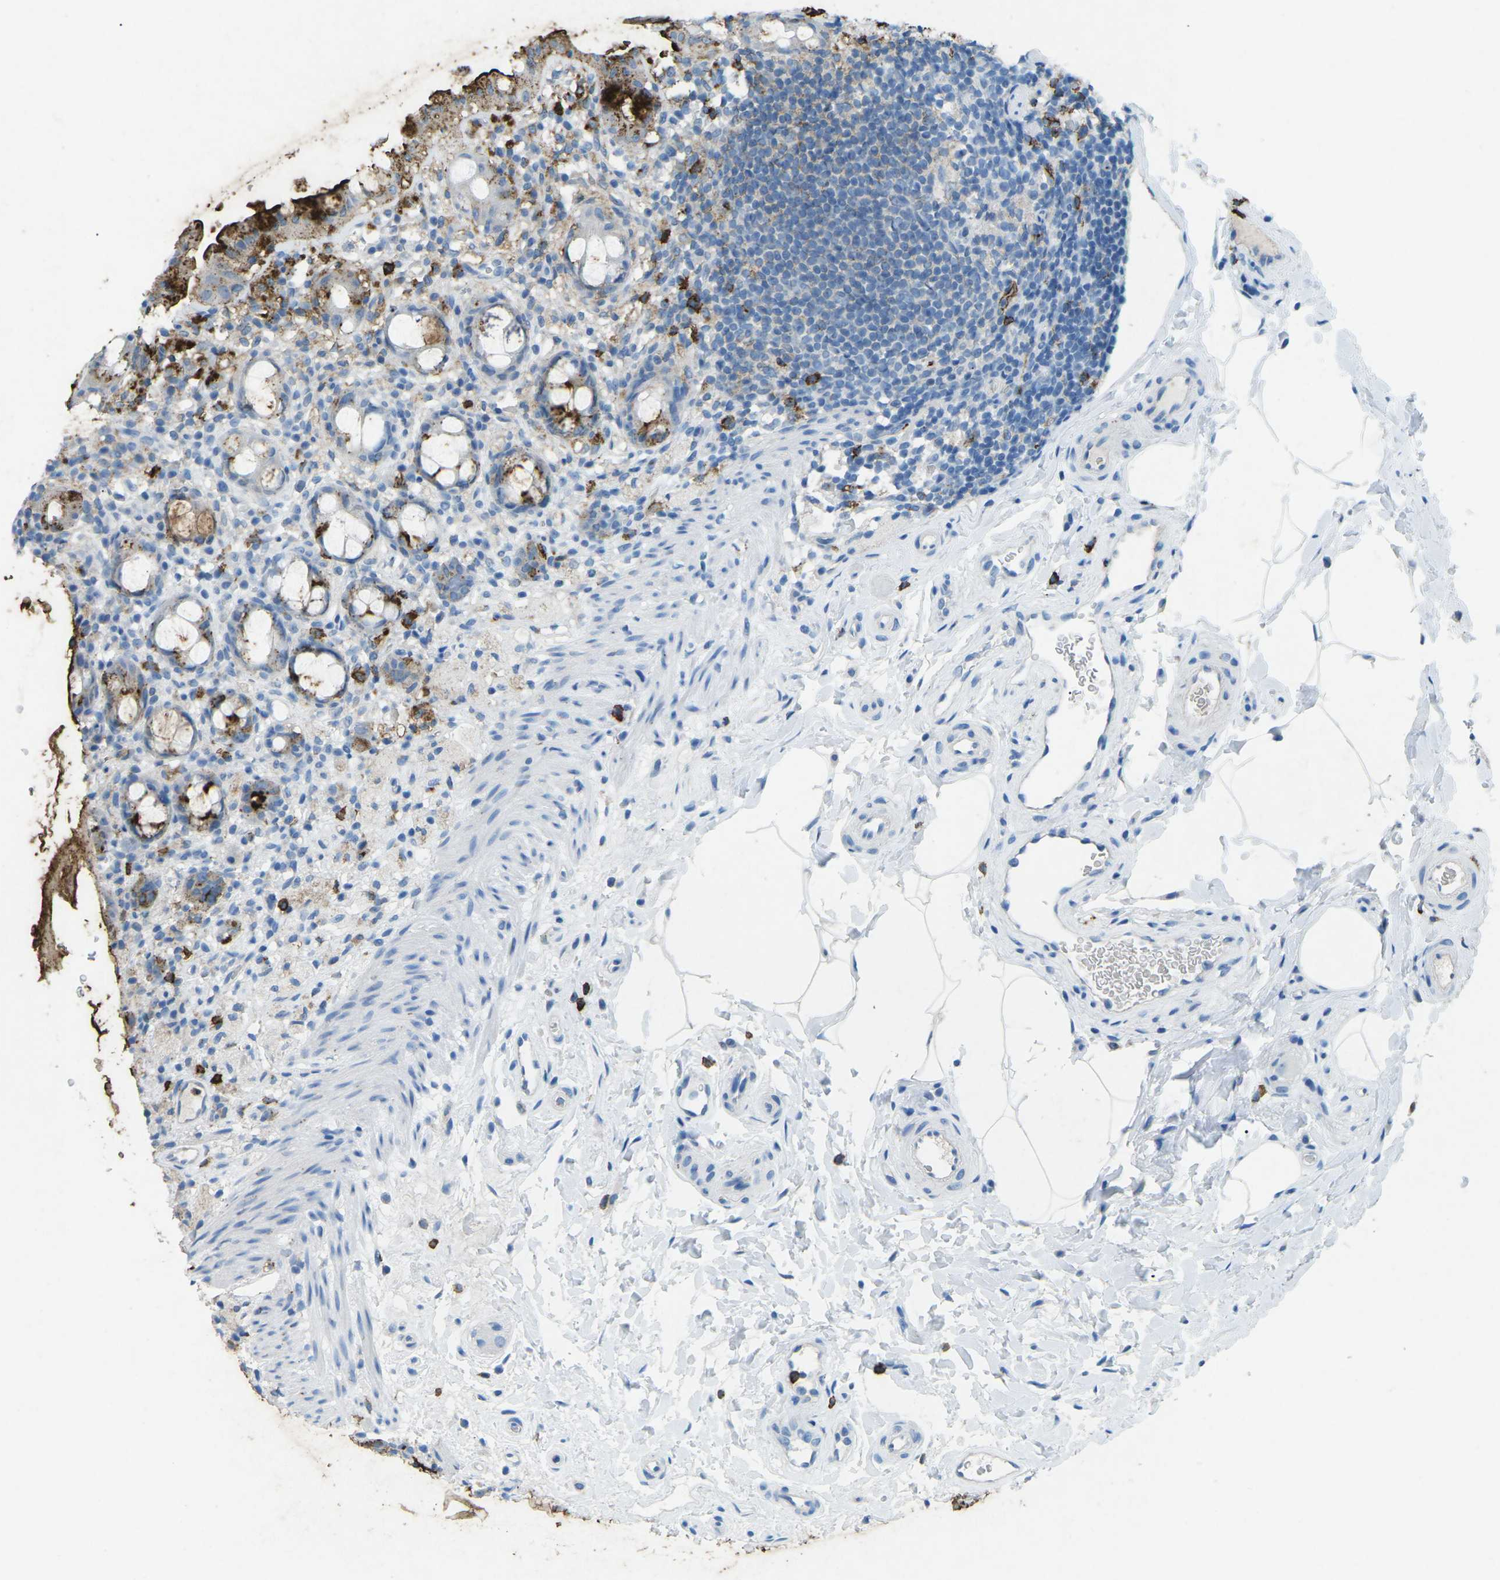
{"staining": {"intensity": "strong", "quantity": "<25%", "location": "cytoplasmic/membranous"}, "tissue": "rectum", "cell_type": "Glandular cells", "image_type": "normal", "snomed": [{"axis": "morphology", "description": "Normal tissue, NOS"}, {"axis": "topography", "description": "Rectum"}], "caption": "Immunohistochemical staining of normal rectum displays strong cytoplasmic/membranous protein positivity in about <25% of glandular cells. (brown staining indicates protein expression, while blue staining denotes nuclei).", "gene": "CTAGE1", "patient": {"sex": "male", "age": 44}}